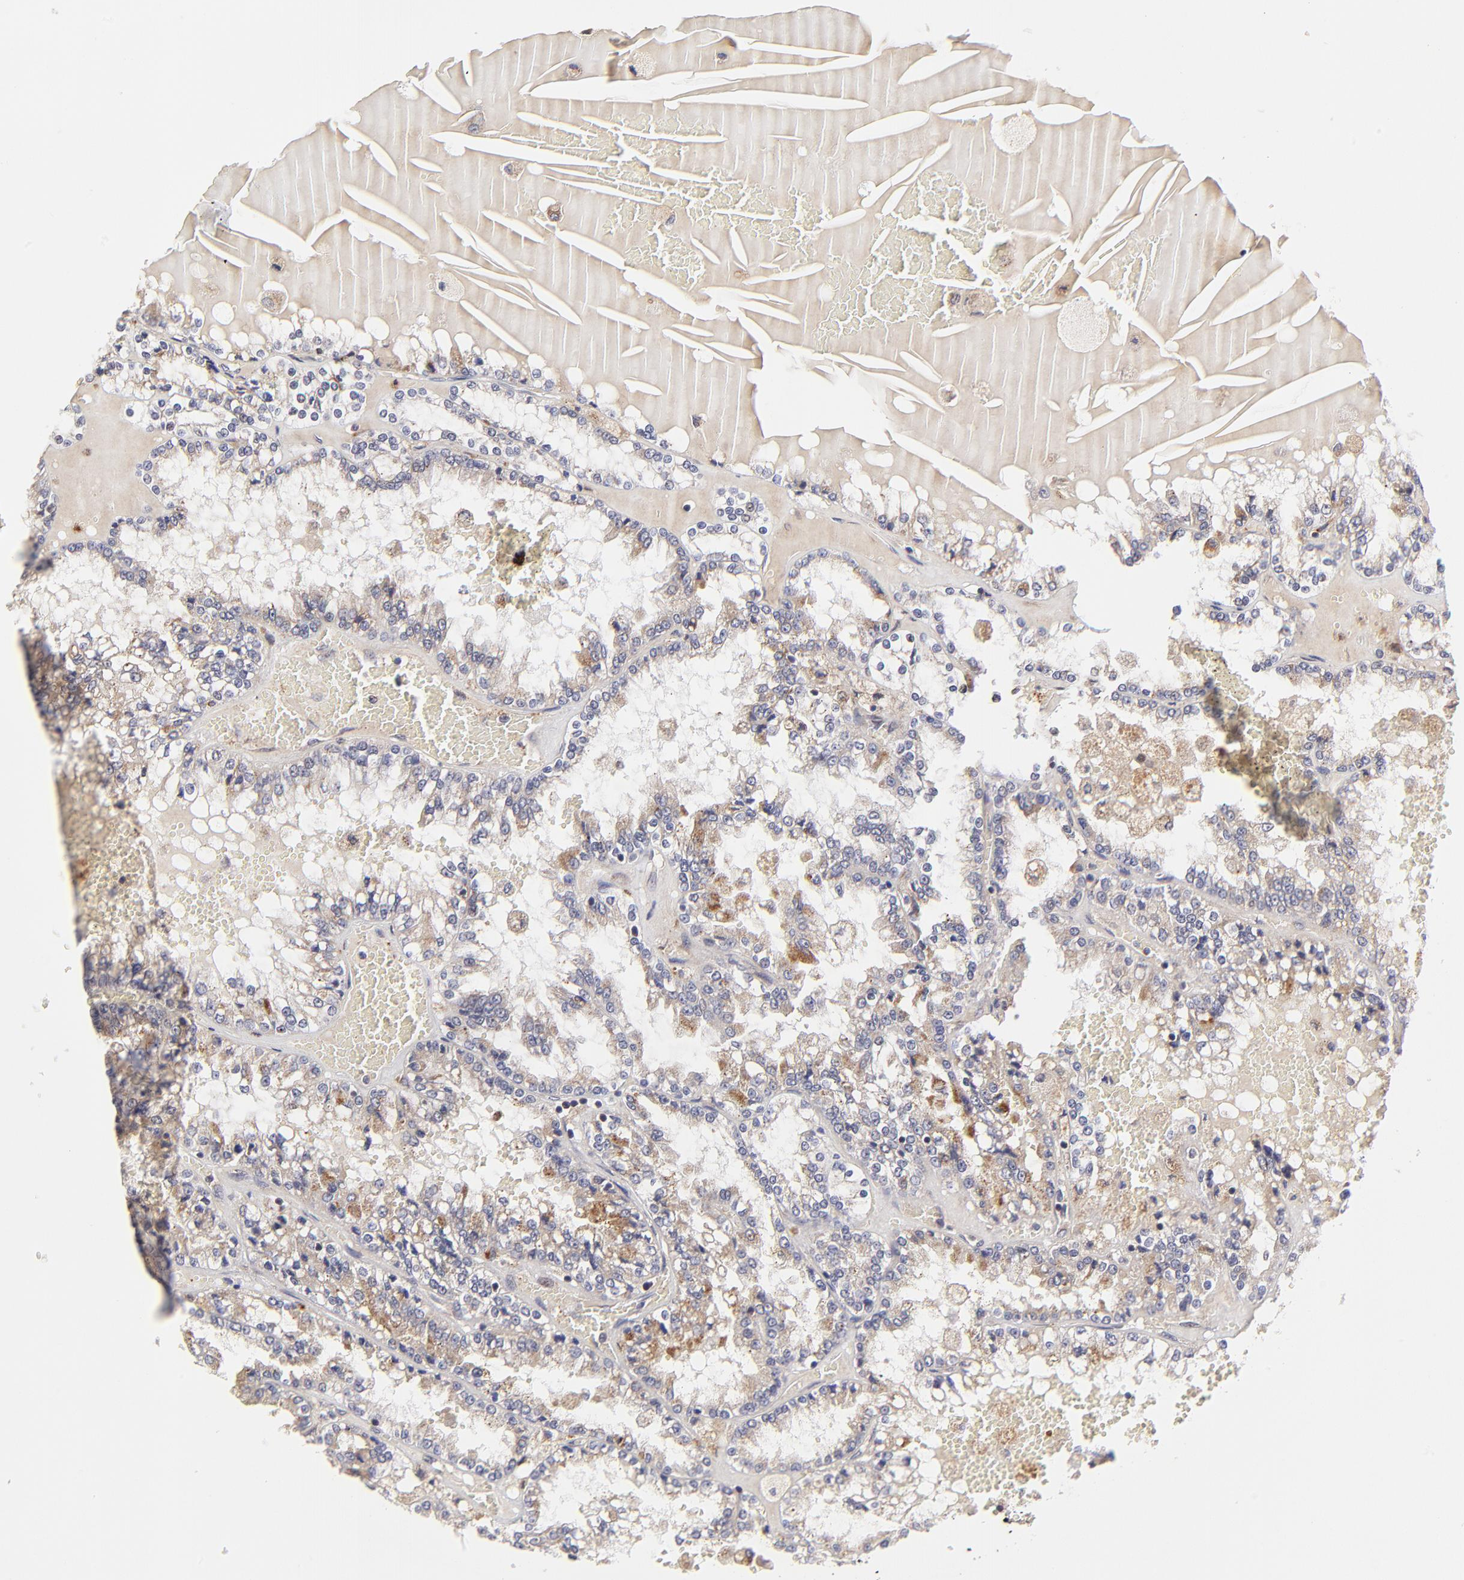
{"staining": {"intensity": "weak", "quantity": "25%-75%", "location": "cytoplasmic/membranous"}, "tissue": "renal cancer", "cell_type": "Tumor cells", "image_type": "cancer", "snomed": [{"axis": "morphology", "description": "Adenocarcinoma, NOS"}, {"axis": "topography", "description": "Kidney"}], "caption": "This histopathology image displays immunohistochemistry (IHC) staining of human adenocarcinoma (renal), with low weak cytoplasmic/membranous staining in approximately 25%-75% of tumor cells.", "gene": "MAP2K7", "patient": {"sex": "female", "age": 56}}